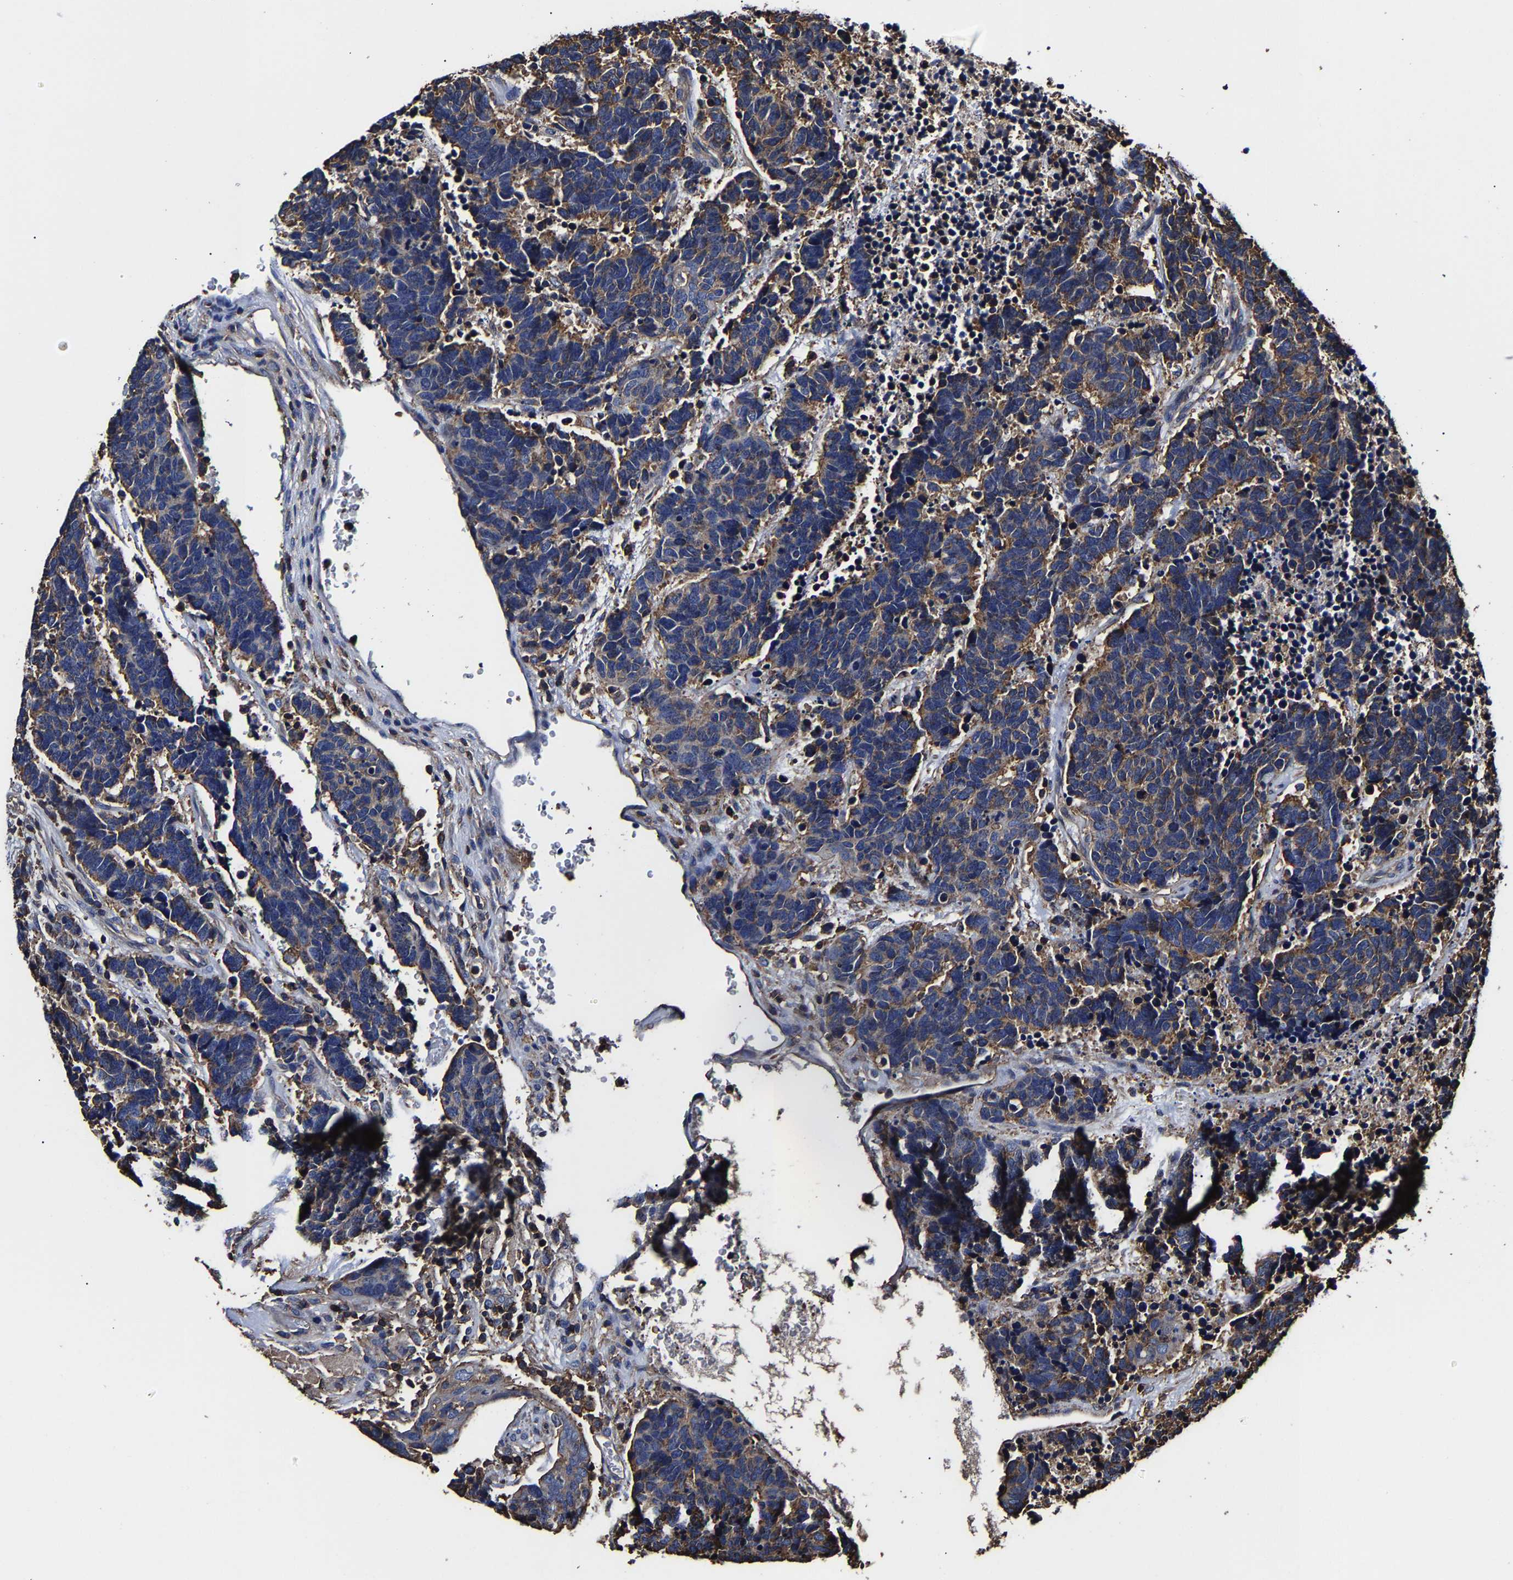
{"staining": {"intensity": "moderate", "quantity": "25%-75%", "location": "cytoplasmic/membranous"}, "tissue": "carcinoid", "cell_type": "Tumor cells", "image_type": "cancer", "snomed": [{"axis": "morphology", "description": "Carcinoma, NOS"}, {"axis": "morphology", "description": "Carcinoid, malignant, NOS"}, {"axis": "topography", "description": "Urinary bladder"}], "caption": "IHC of carcinoid demonstrates medium levels of moderate cytoplasmic/membranous positivity in approximately 25%-75% of tumor cells.", "gene": "SSH3", "patient": {"sex": "male", "age": 57}}